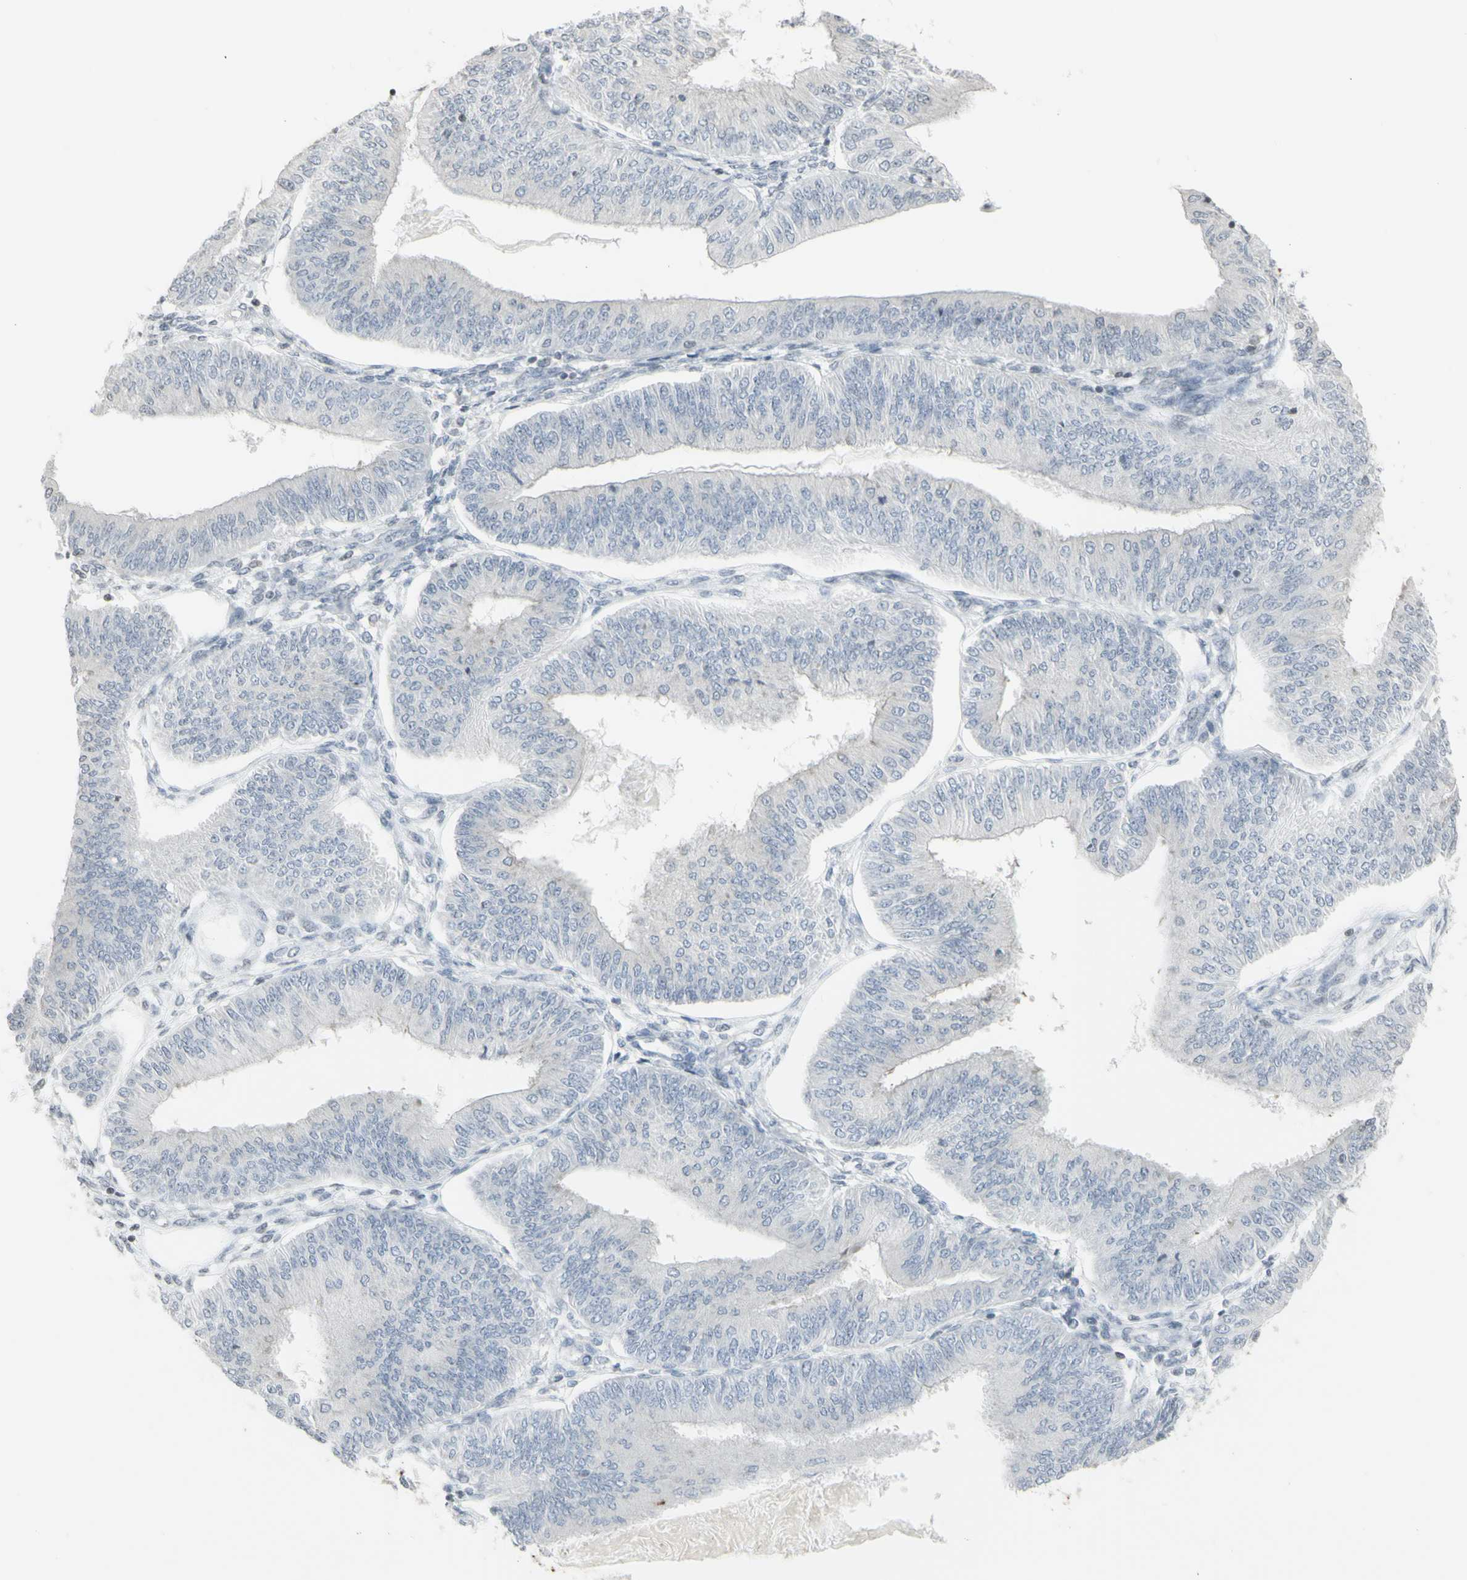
{"staining": {"intensity": "negative", "quantity": "none", "location": "none"}, "tissue": "endometrial cancer", "cell_type": "Tumor cells", "image_type": "cancer", "snomed": [{"axis": "morphology", "description": "Adenocarcinoma, NOS"}, {"axis": "topography", "description": "Endometrium"}], "caption": "This is an immunohistochemistry (IHC) image of human endometrial cancer (adenocarcinoma). There is no positivity in tumor cells.", "gene": "MUC5AC", "patient": {"sex": "female", "age": 58}}